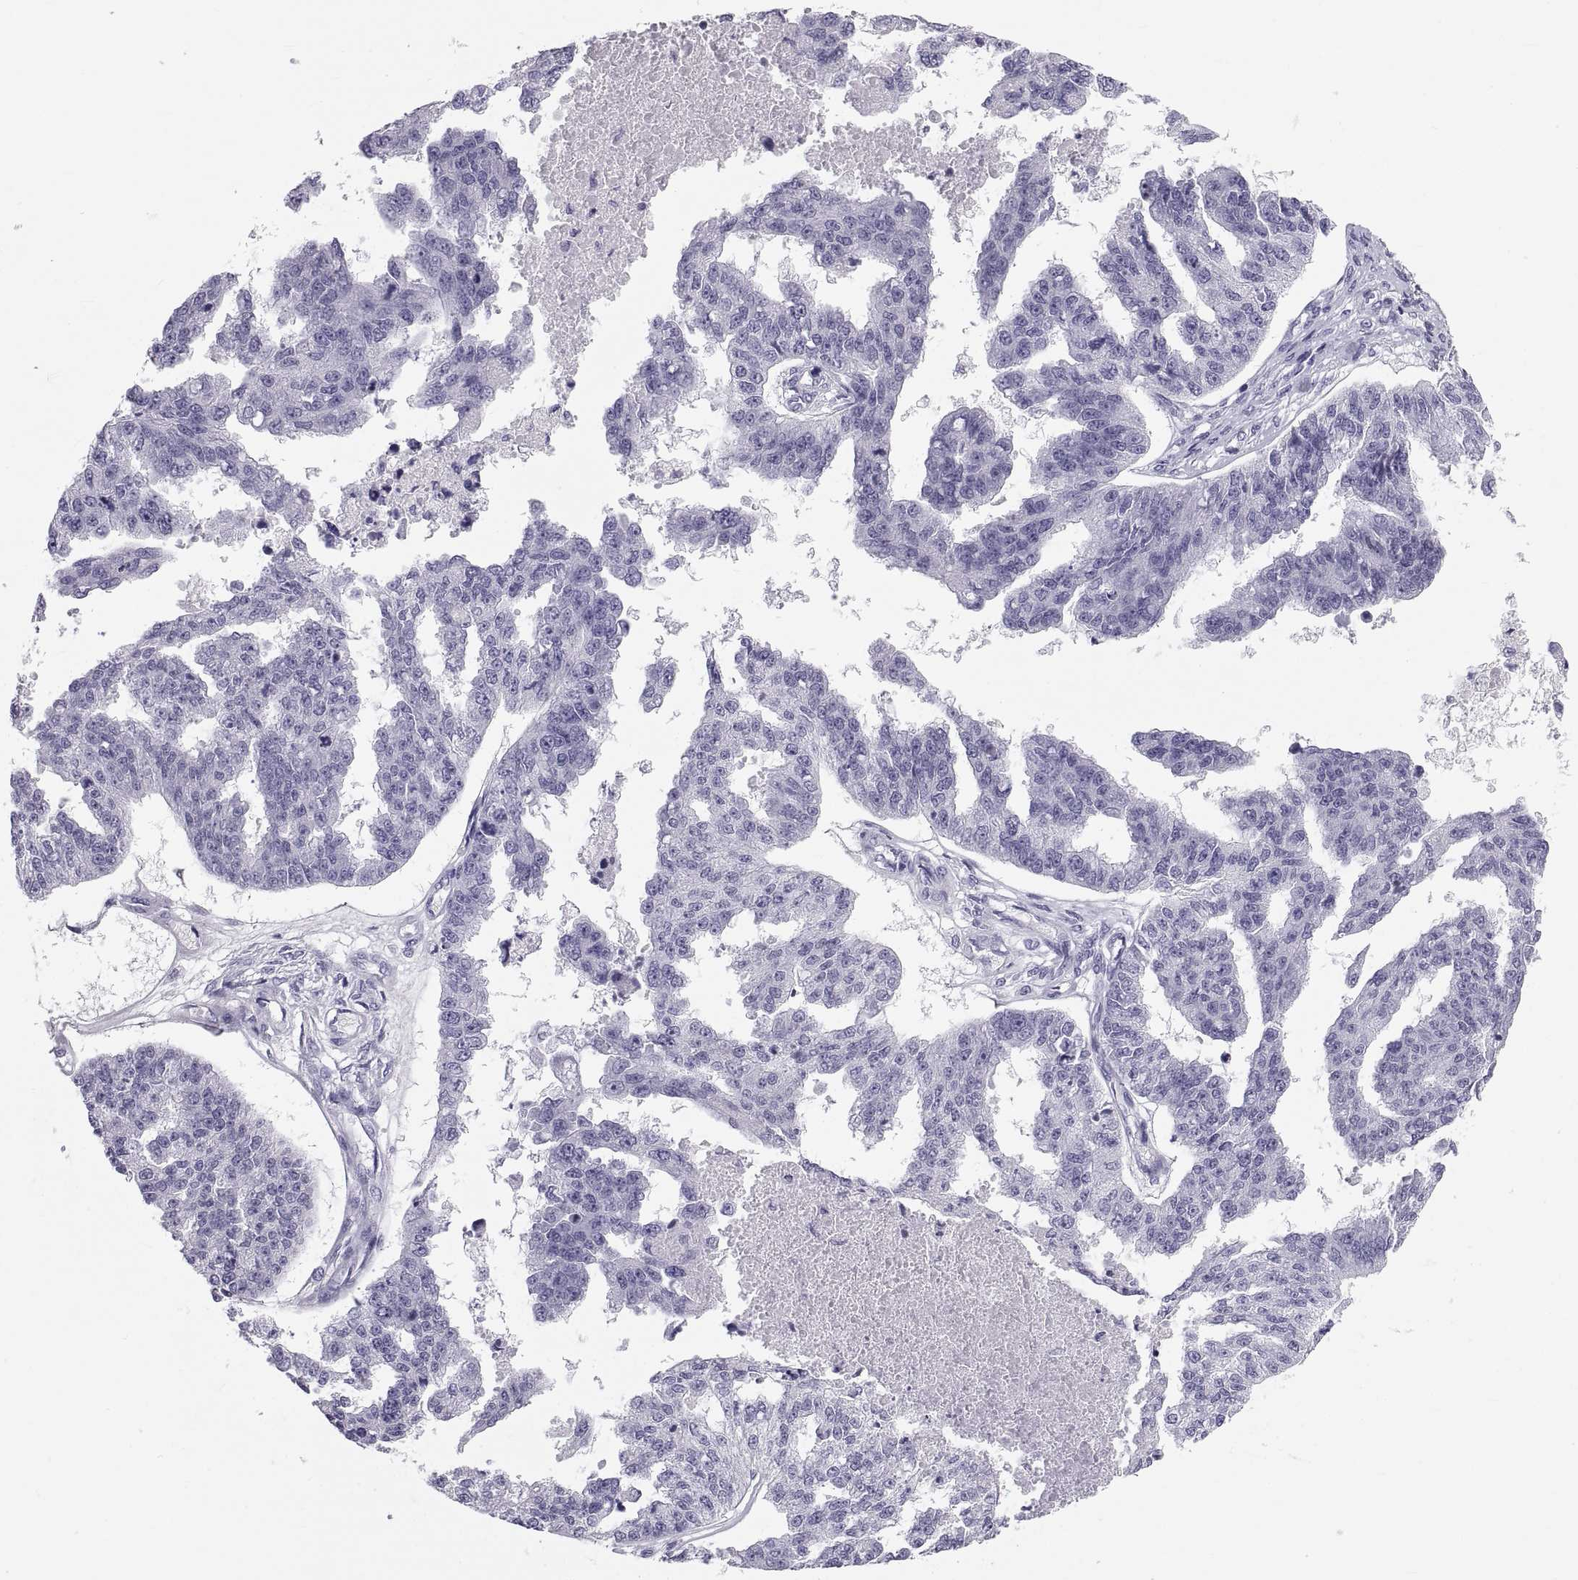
{"staining": {"intensity": "negative", "quantity": "none", "location": "none"}, "tissue": "ovarian cancer", "cell_type": "Tumor cells", "image_type": "cancer", "snomed": [{"axis": "morphology", "description": "Cystadenocarcinoma, serous, NOS"}, {"axis": "topography", "description": "Ovary"}], "caption": "Ovarian cancer was stained to show a protein in brown. There is no significant staining in tumor cells.", "gene": "DEFB129", "patient": {"sex": "female", "age": 58}}